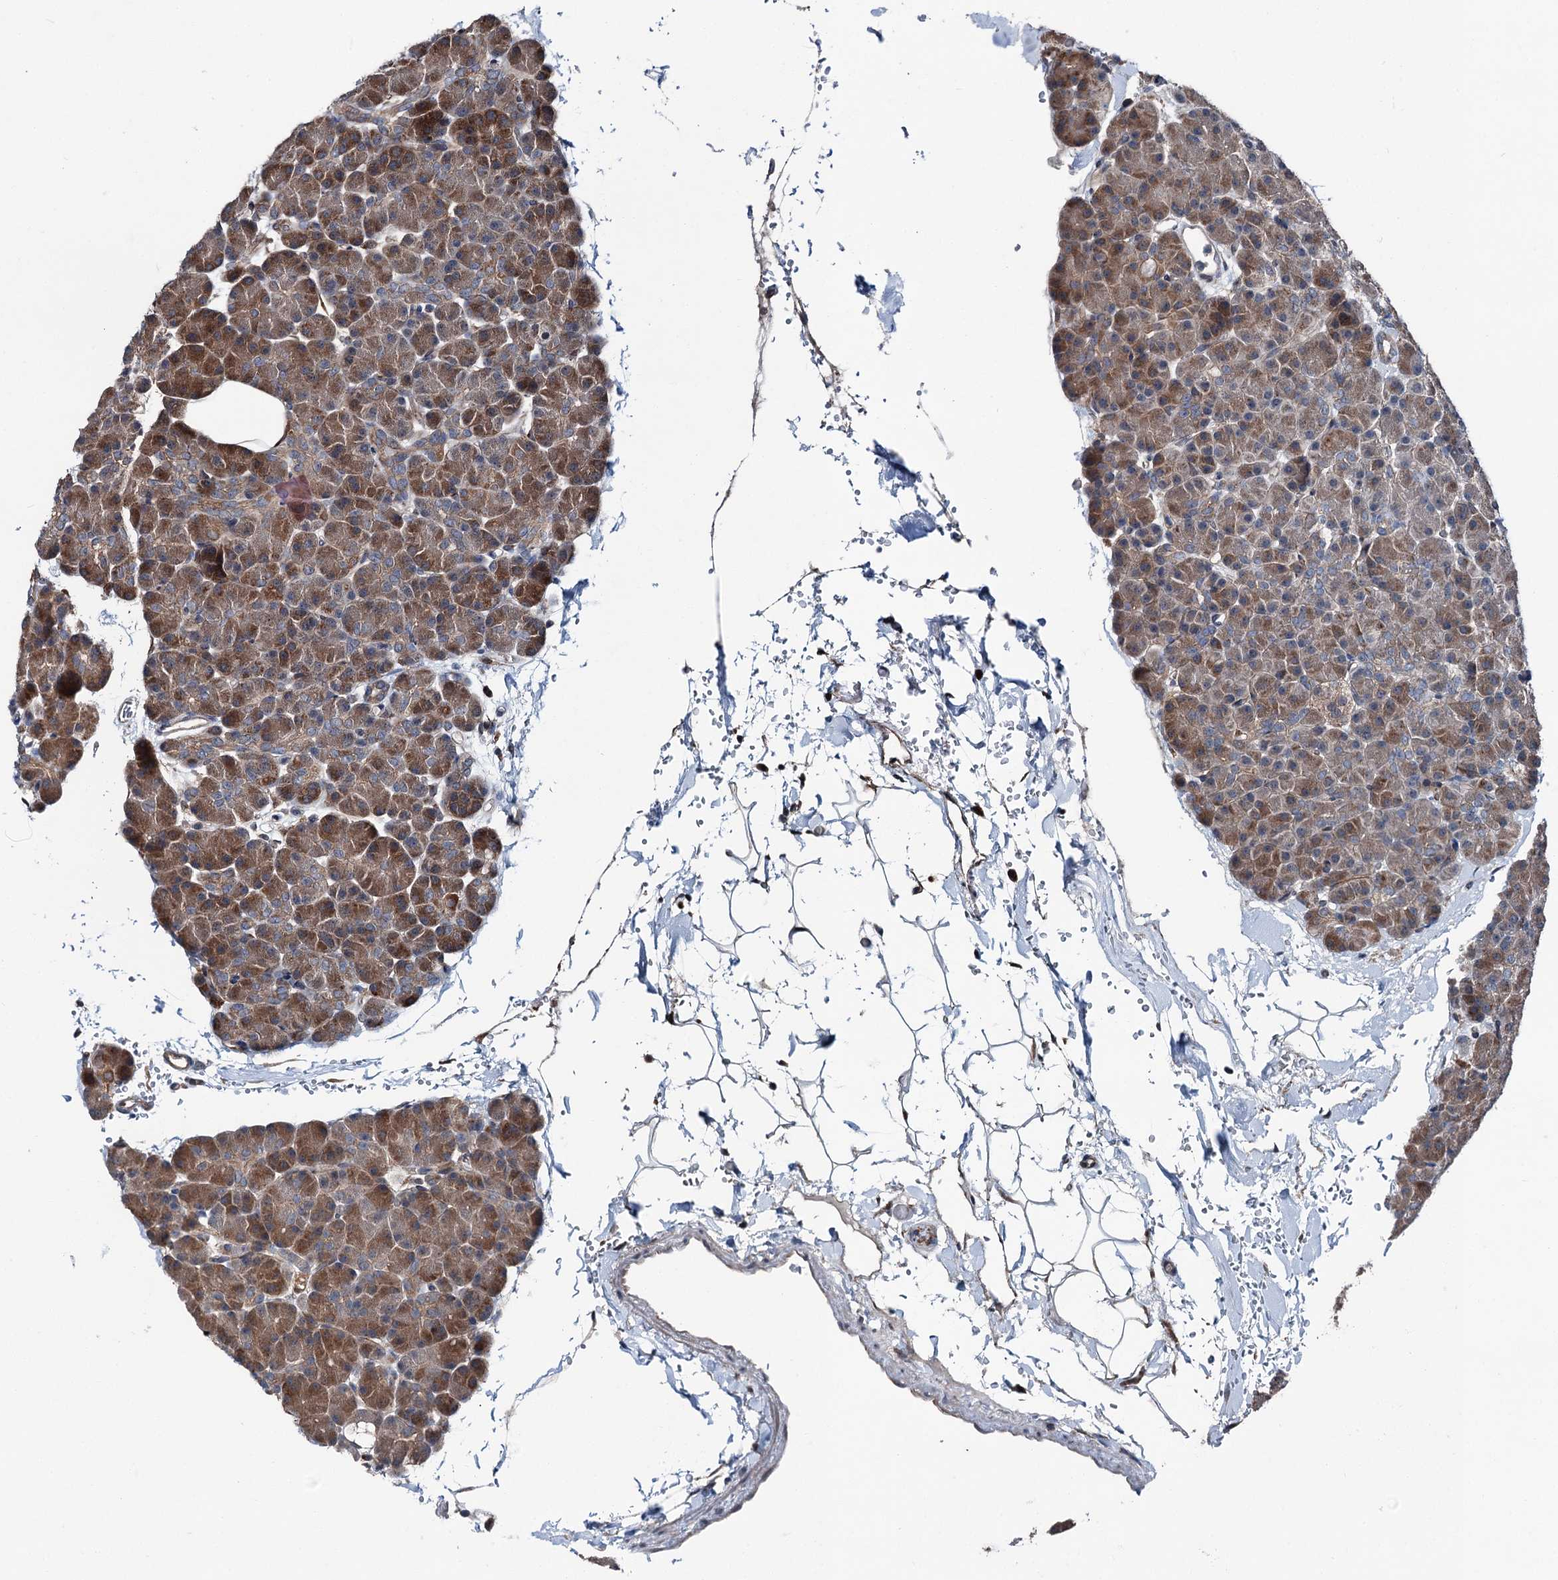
{"staining": {"intensity": "moderate", "quantity": ">75%", "location": "cytoplasmic/membranous"}, "tissue": "pancreas", "cell_type": "Exocrine glandular cells", "image_type": "normal", "snomed": [{"axis": "morphology", "description": "Normal tissue, NOS"}, {"axis": "topography", "description": "Pancreas"}], "caption": "About >75% of exocrine glandular cells in benign human pancreas reveal moderate cytoplasmic/membranous protein staining as visualized by brown immunohistochemical staining.", "gene": "PSMD13", "patient": {"sex": "female", "age": 43}}